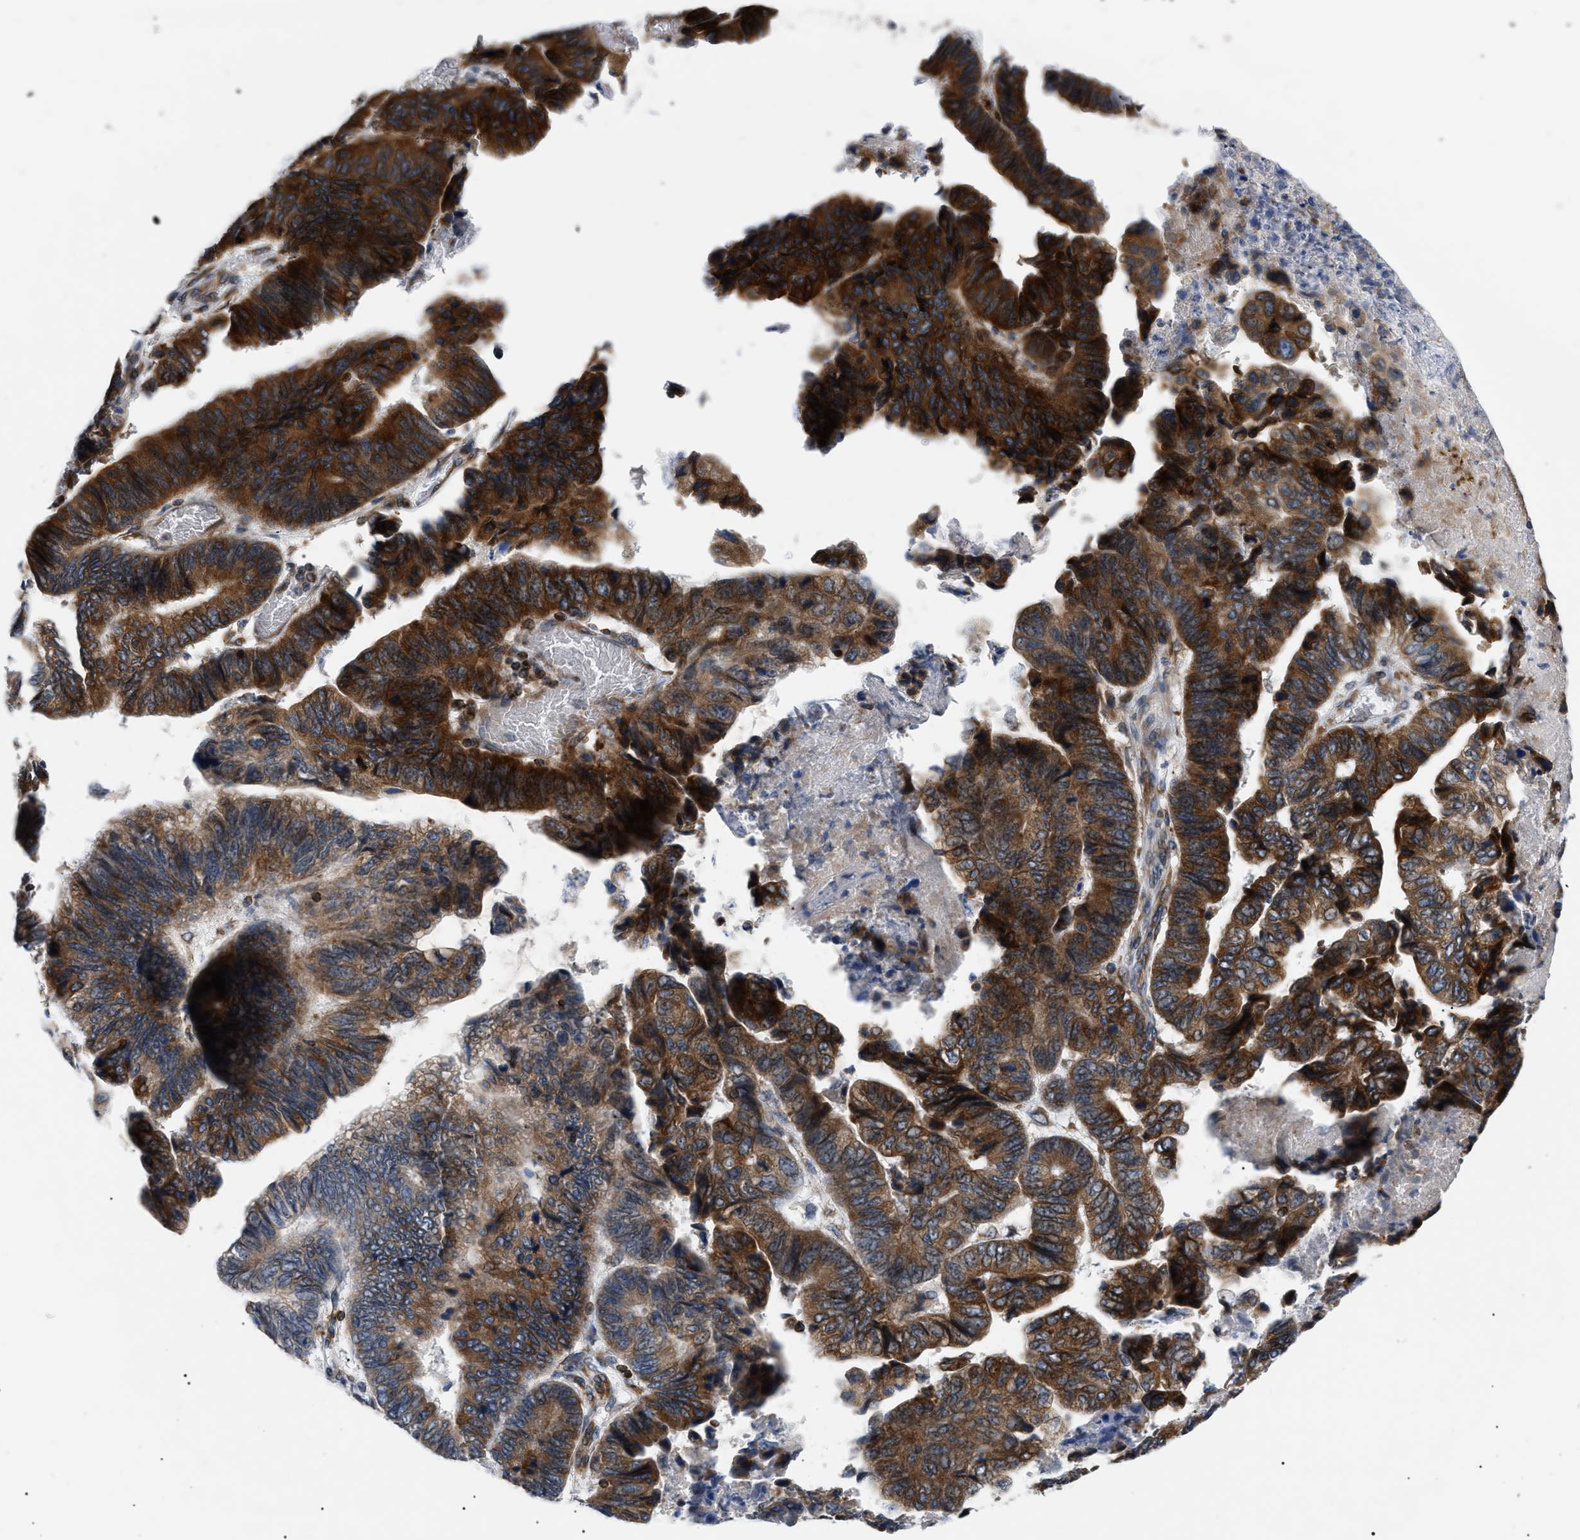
{"staining": {"intensity": "strong", "quantity": ">75%", "location": "cytoplasmic/membranous"}, "tissue": "stomach cancer", "cell_type": "Tumor cells", "image_type": "cancer", "snomed": [{"axis": "morphology", "description": "Adenocarcinoma, NOS"}, {"axis": "topography", "description": "Stomach, lower"}], "caption": "Adenocarcinoma (stomach) tissue shows strong cytoplasmic/membranous expression in about >75% of tumor cells", "gene": "DERL1", "patient": {"sex": "male", "age": 77}}